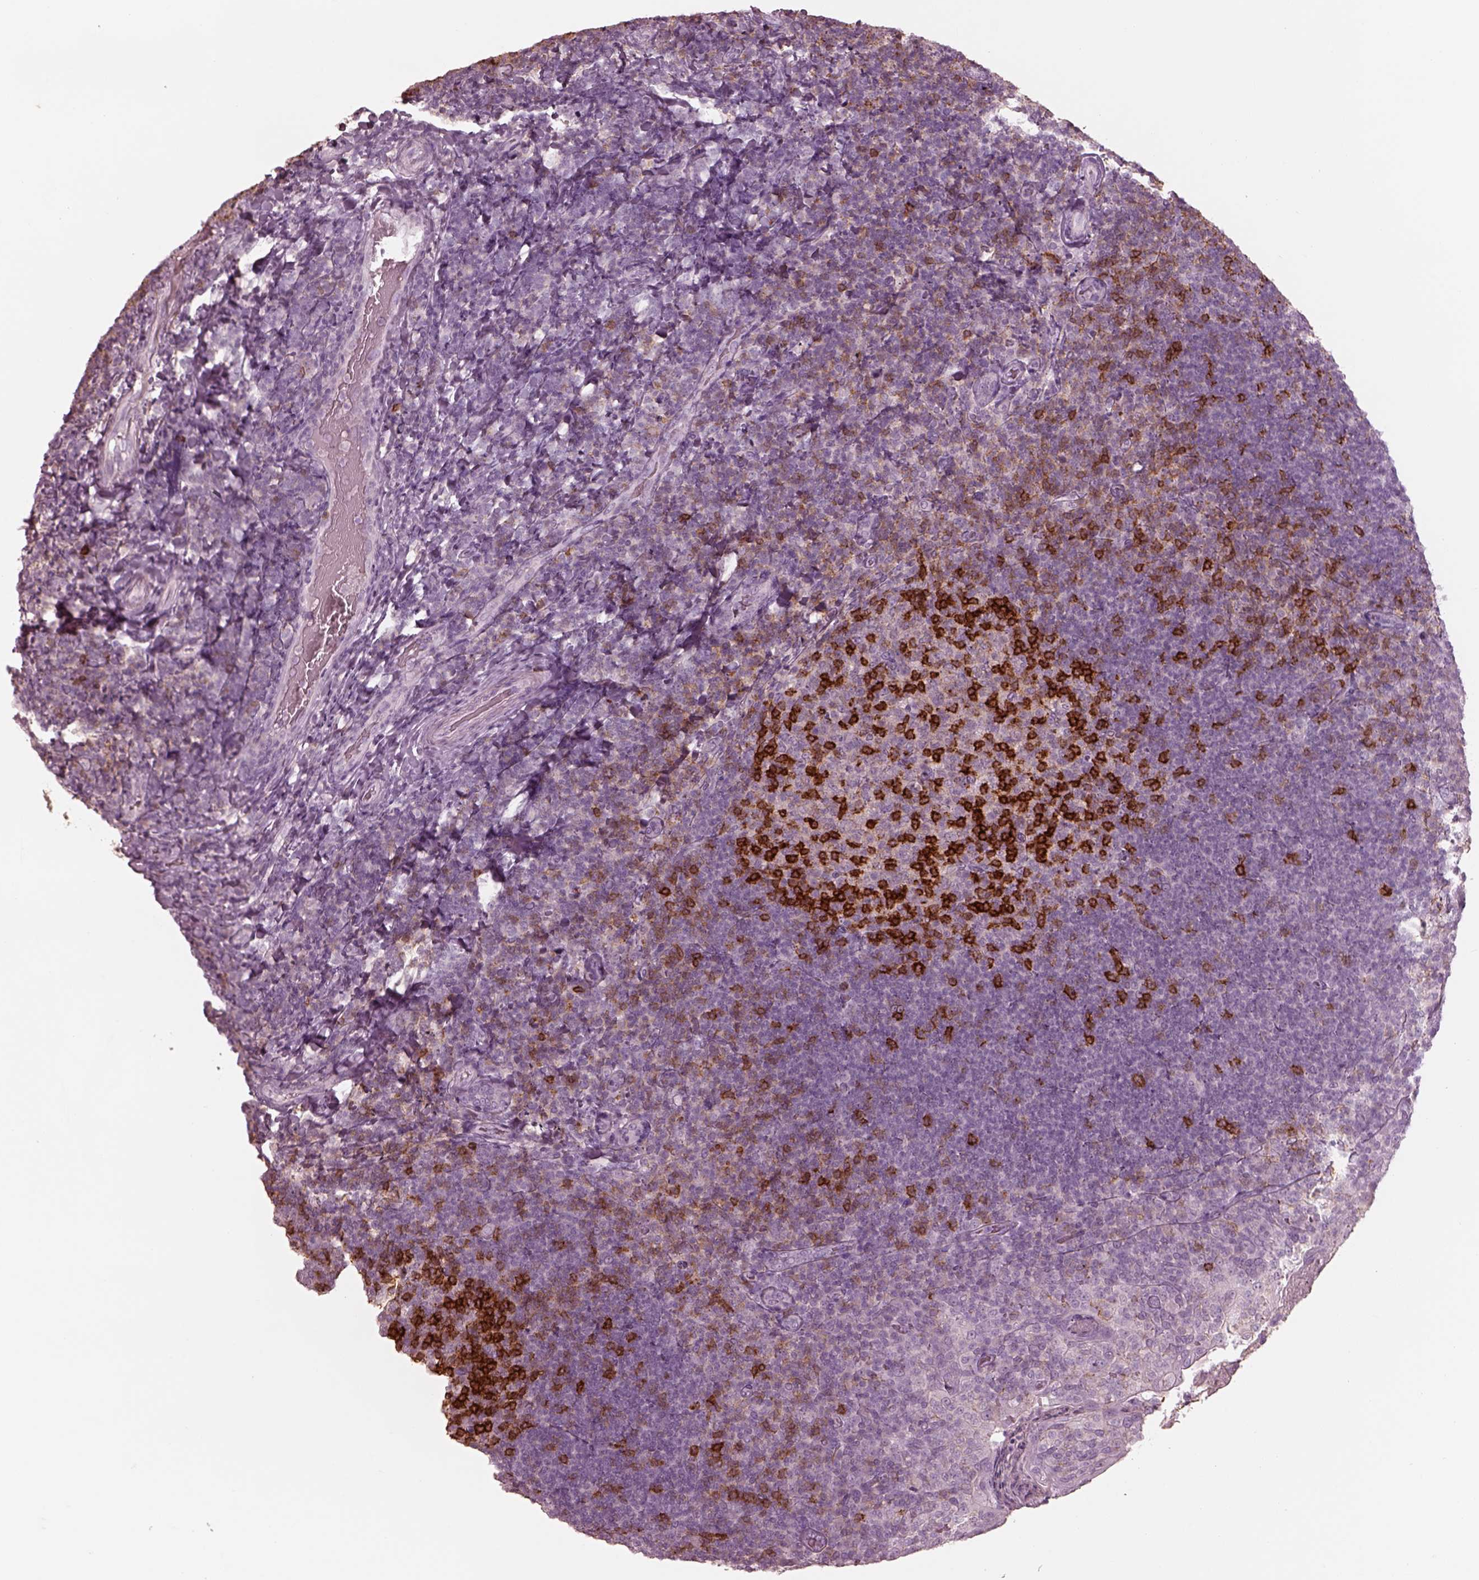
{"staining": {"intensity": "strong", "quantity": "25%-75%", "location": "cytoplasmic/membranous"}, "tissue": "tonsil", "cell_type": "Germinal center cells", "image_type": "normal", "snomed": [{"axis": "morphology", "description": "Normal tissue, NOS"}, {"axis": "topography", "description": "Tonsil"}], "caption": "High-power microscopy captured an IHC photomicrograph of normal tonsil, revealing strong cytoplasmic/membranous positivity in approximately 25%-75% of germinal center cells.", "gene": "PDCD1", "patient": {"sex": "female", "age": 10}}